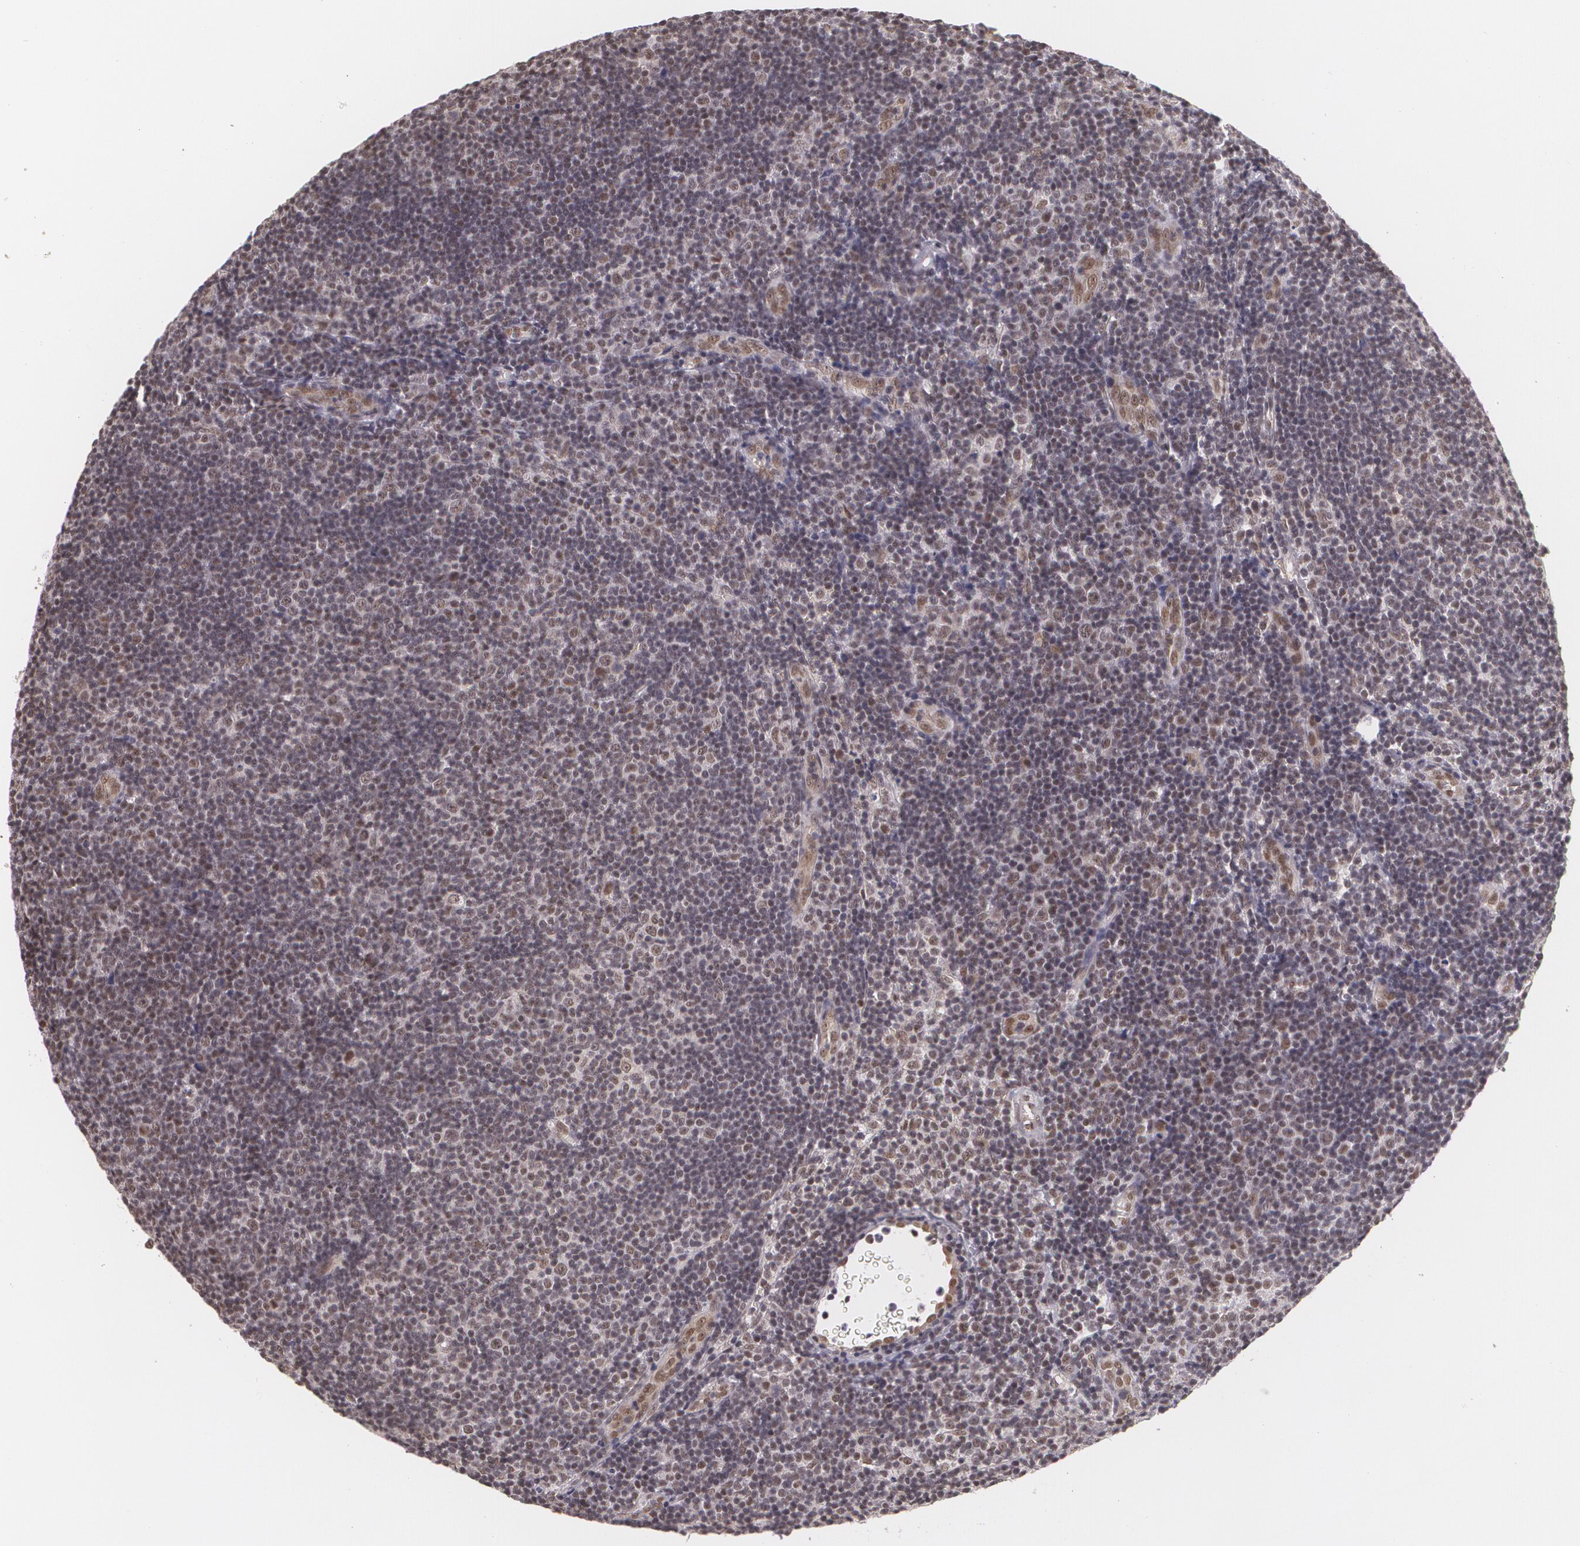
{"staining": {"intensity": "weak", "quantity": "25%-75%", "location": "nuclear"}, "tissue": "lymphoma", "cell_type": "Tumor cells", "image_type": "cancer", "snomed": [{"axis": "morphology", "description": "Malignant lymphoma, non-Hodgkin's type, Low grade"}, {"axis": "topography", "description": "Lymph node"}], "caption": "Malignant lymphoma, non-Hodgkin's type (low-grade) tissue reveals weak nuclear positivity in approximately 25%-75% of tumor cells (IHC, brightfield microscopy, high magnification).", "gene": "ALX1", "patient": {"sex": "male", "age": 49}}